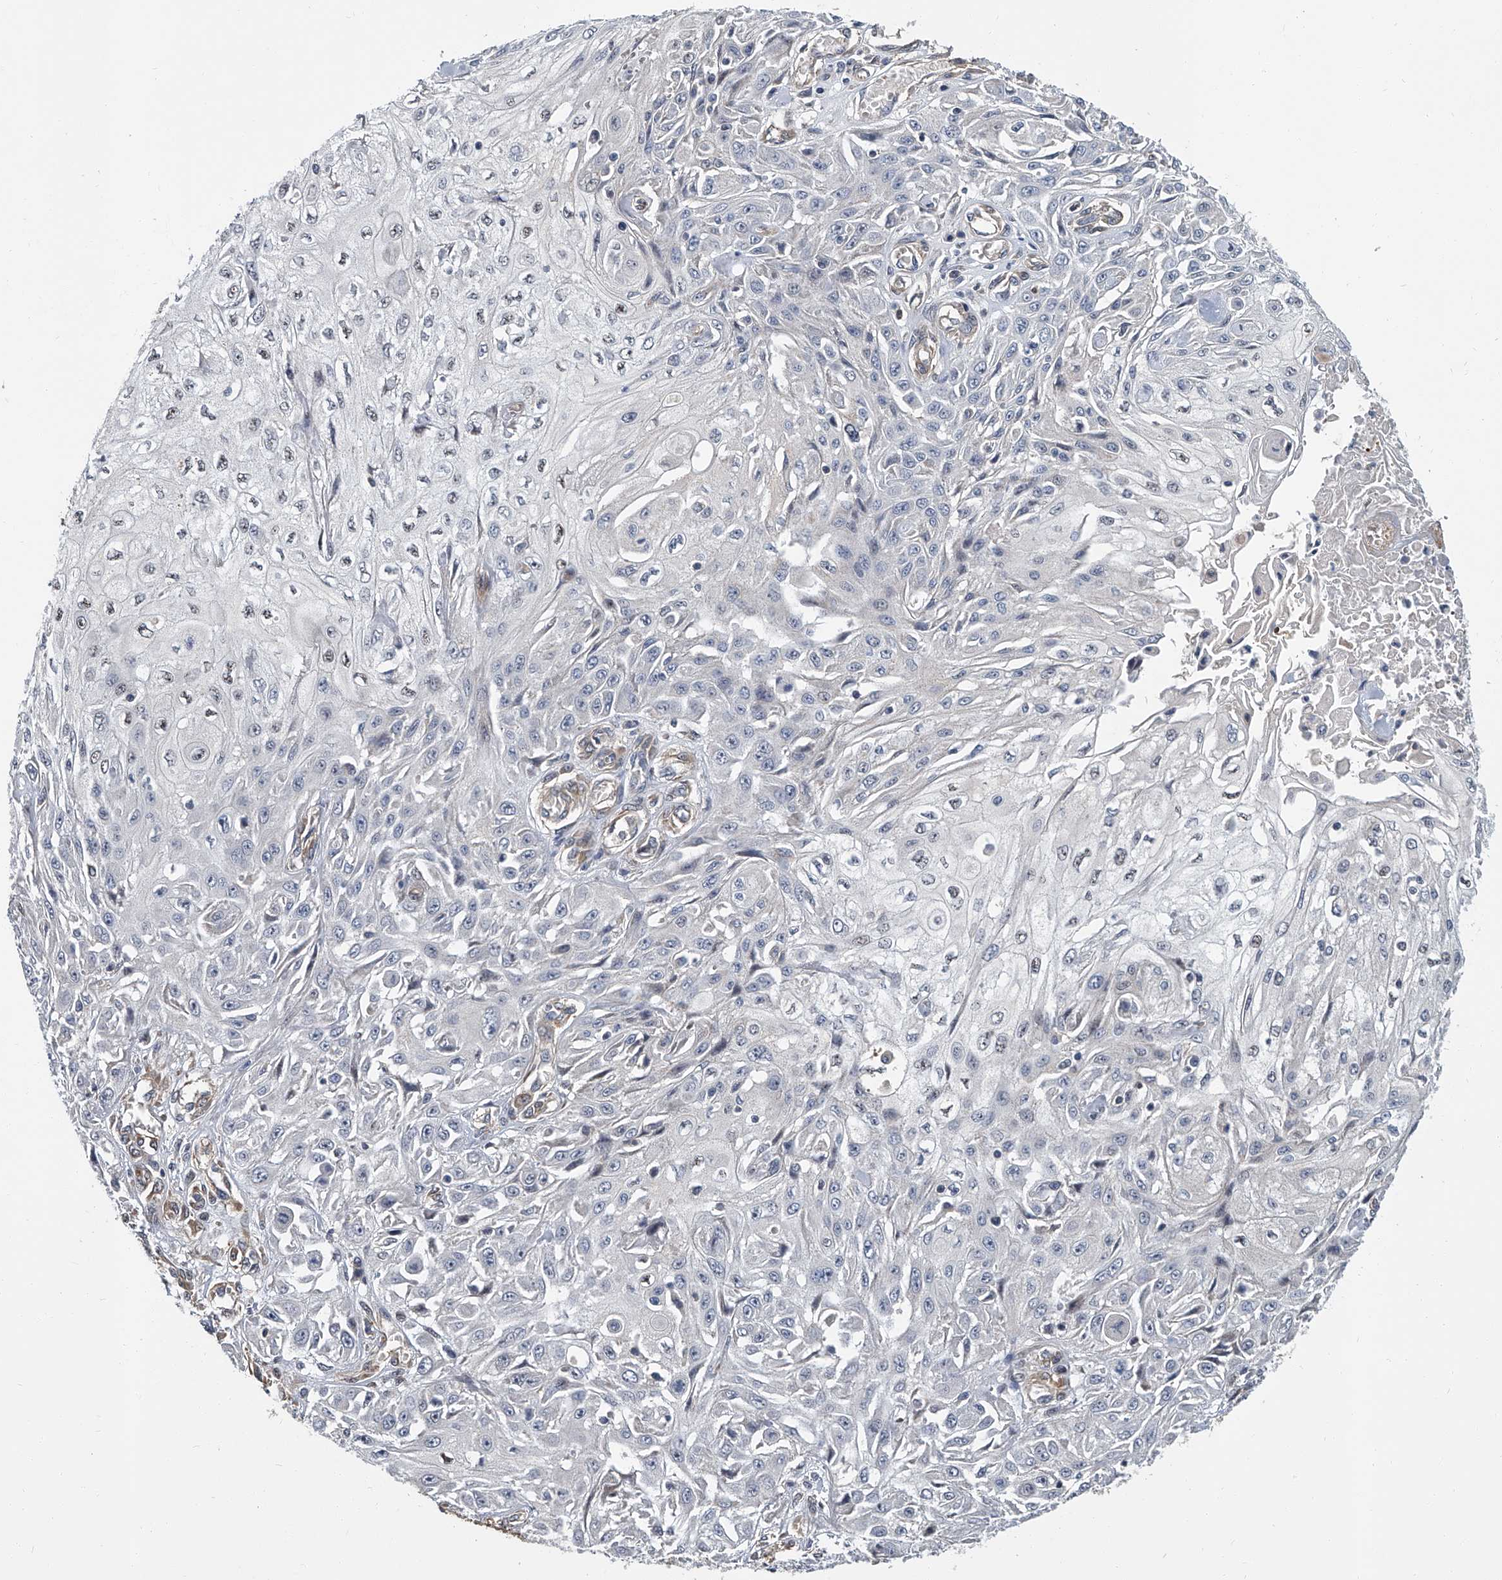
{"staining": {"intensity": "negative", "quantity": "none", "location": "none"}, "tissue": "skin cancer", "cell_type": "Tumor cells", "image_type": "cancer", "snomed": [{"axis": "morphology", "description": "Squamous cell carcinoma, NOS"}, {"axis": "morphology", "description": "Squamous cell carcinoma, metastatic, NOS"}, {"axis": "topography", "description": "Skin"}, {"axis": "topography", "description": "Lymph node"}], "caption": "Immunohistochemical staining of metastatic squamous cell carcinoma (skin) displays no significant positivity in tumor cells.", "gene": "CD200", "patient": {"sex": "male", "age": 75}}